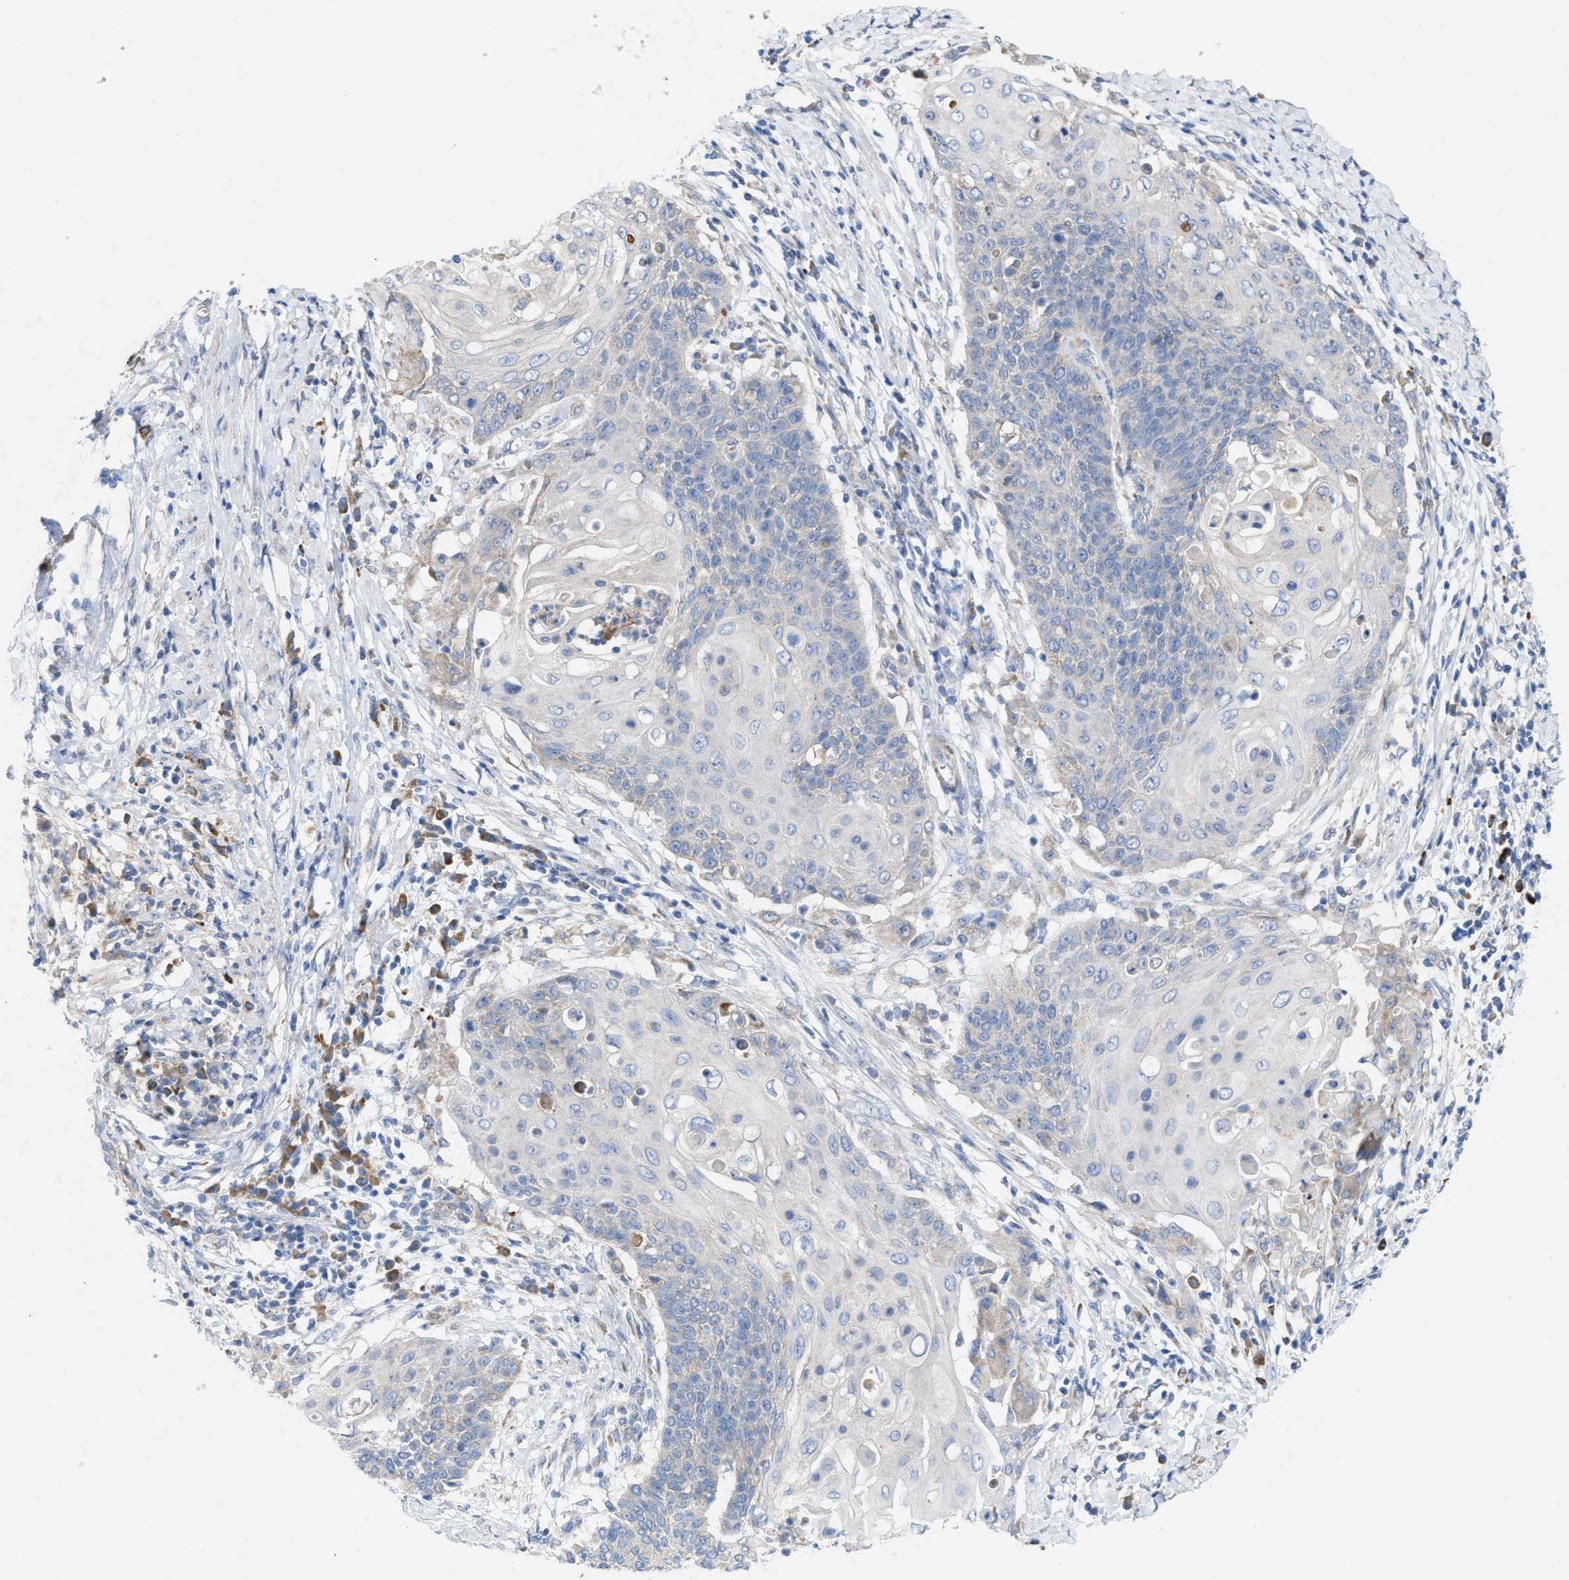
{"staining": {"intensity": "negative", "quantity": "none", "location": "none"}, "tissue": "cervical cancer", "cell_type": "Tumor cells", "image_type": "cancer", "snomed": [{"axis": "morphology", "description": "Squamous cell carcinoma, NOS"}, {"axis": "topography", "description": "Cervix"}], "caption": "Tumor cells show no significant positivity in cervical cancer.", "gene": "DYNC2I1", "patient": {"sex": "female", "age": 39}}